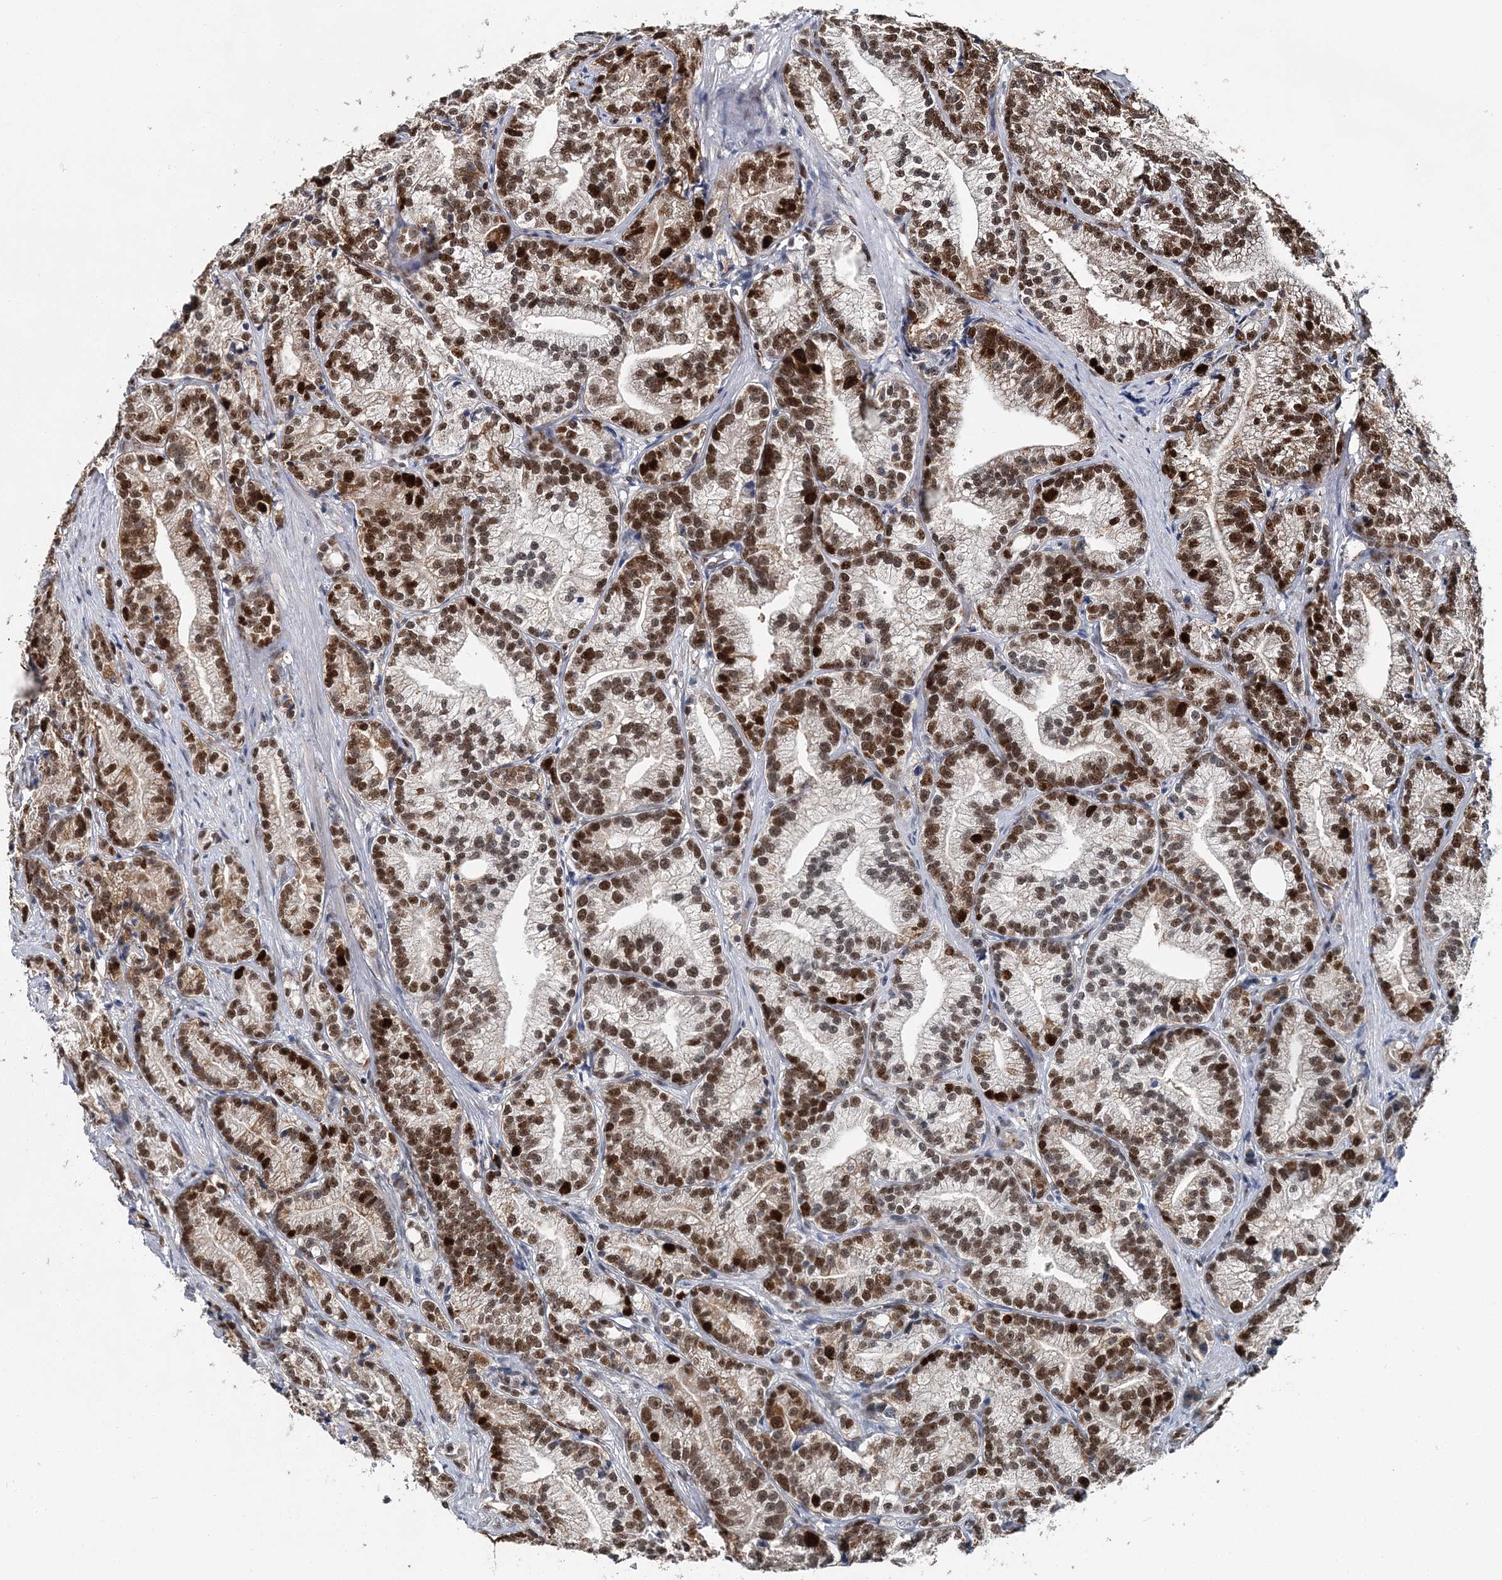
{"staining": {"intensity": "strong", "quantity": ">75%", "location": "nuclear"}, "tissue": "prostate cancer", "cell_type": "Tumor cells", "image_type": "cancer", "snomed": [{"axis": "morphology", "description": "Adenocarcinoma, Low grade"}, {"axis": "topography", "description": "Prostate"}], "caption": "Immunohistochemical staining of prostate low-grade adenocarcinoma demonstrates strong nuclear protein positivity in about >75% of tumor cells. (Stains: DAB in brown, nuclei in blue, Microscopy: brightfield microscopy at high magnification).", "gene": "HAT1", "patient": {"sex": "male", "age": 89}}